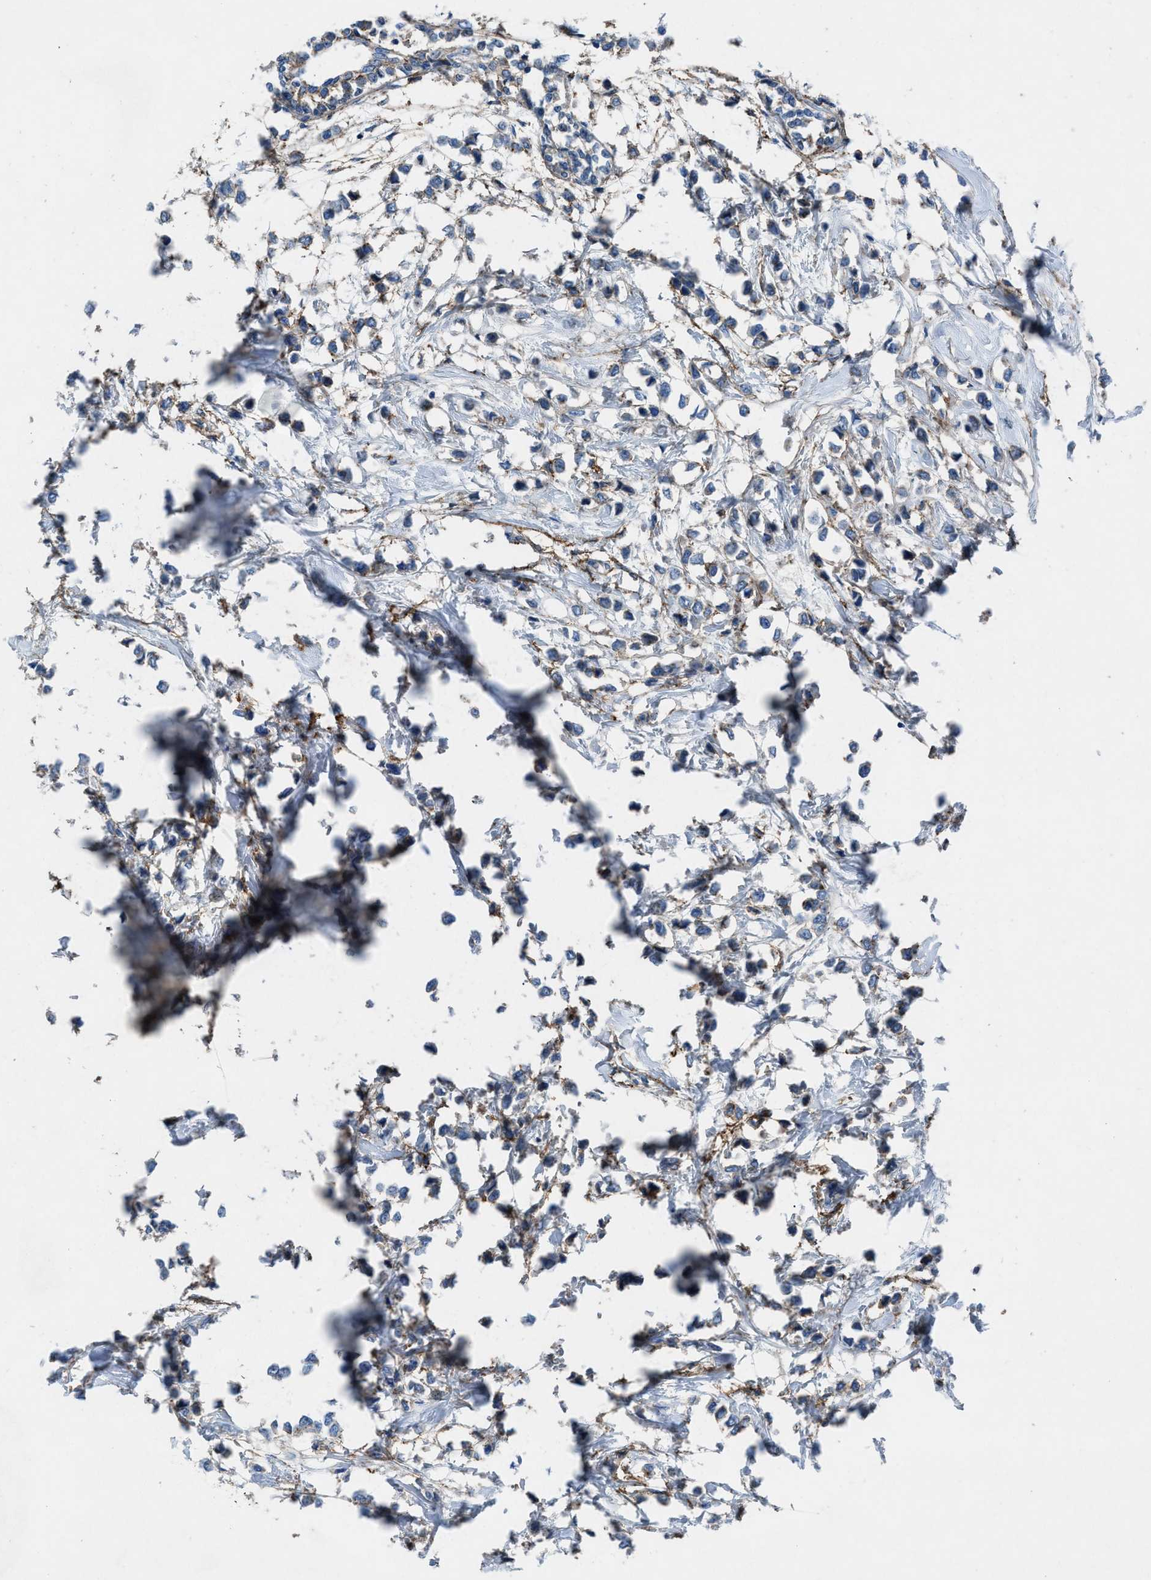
{"staining": {"intensity": "negative", "quantity": "none", "location": "none"}, "tissue": "breast cancer", "cell_type": "Tumor cells", "image_type": "cancer", "snomed": [{"axis": "morphology", "description": "Lobular carcinoma"}, {"axis": "topography", "description": "Breast"}], "caption": "High magnification brightfield microscopy of lobular carcinoma (breast) stained with DAB (3,3'-diaminobenzidine) (brown) and counterstained with hematoxylin (blue): tumor cells show no significant positivity.", "gene": "PTGFRN", "patient": {"sex": "female", "age": 51}}